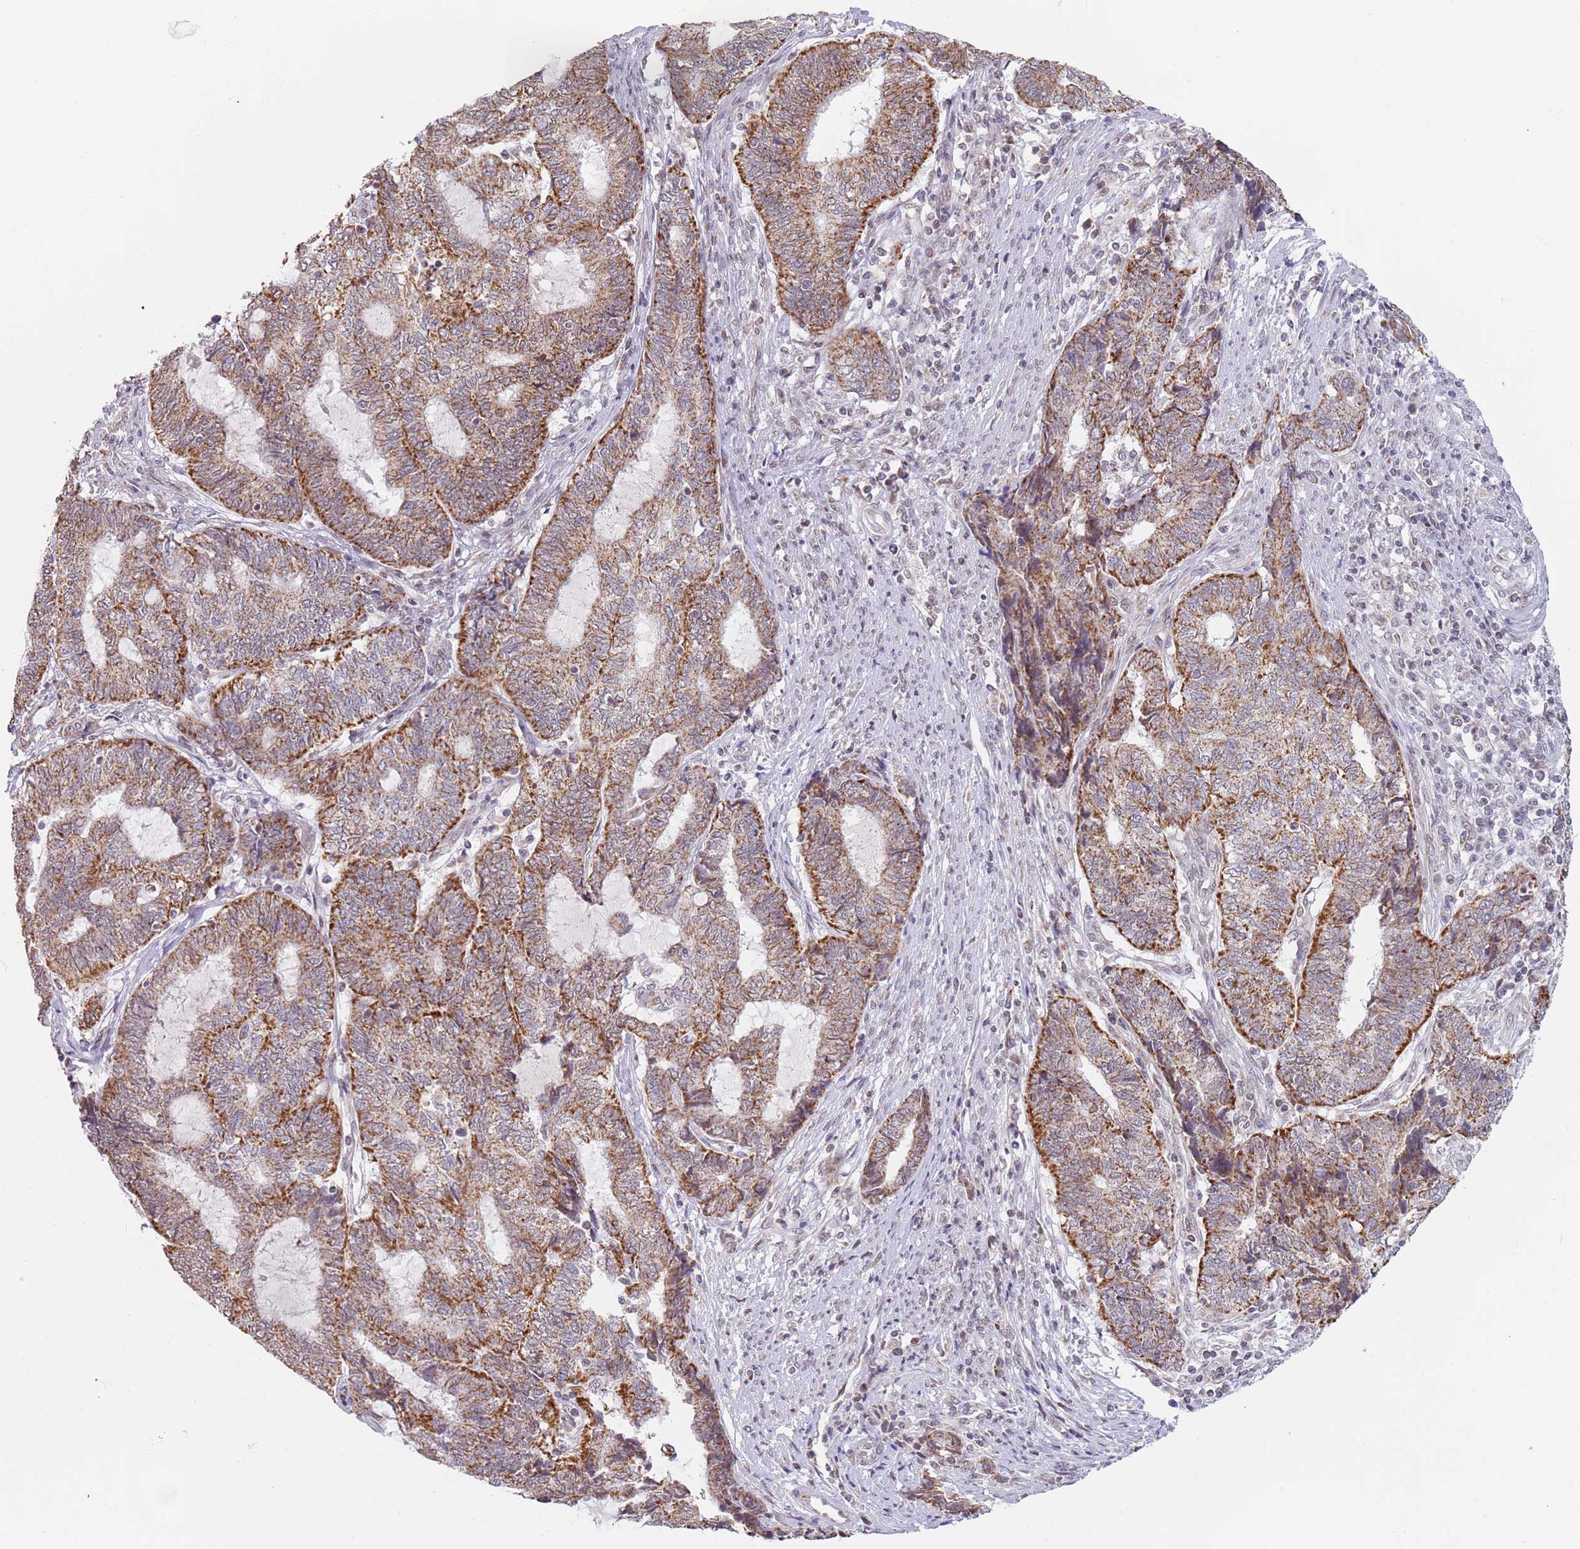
{"staining": {"intensity": "strong", "quantity": ">75%", "location": "cytoplasmic/membranous"}, "tissue": "endometrial cancer", "cell_type": "Tumor cells", "image_type": "cancer", "snomed": [{"axis": "morphology", "description": "Adenocarcinoma, NOS"}, {"axis": "topography", "description": "Uterus"}, {"axis": "topography", "description": "Endometrium"}], "caption": "Immunohistochemistry (IHC) micrograph of endometrial cancer stained for a protein (brown), which displays high levels of strong cytoplasmic/membranous expression in approximately >75% of tumor cells.", "gene": "TIMM13", "patient": {"sex": "female", "age": 70}}